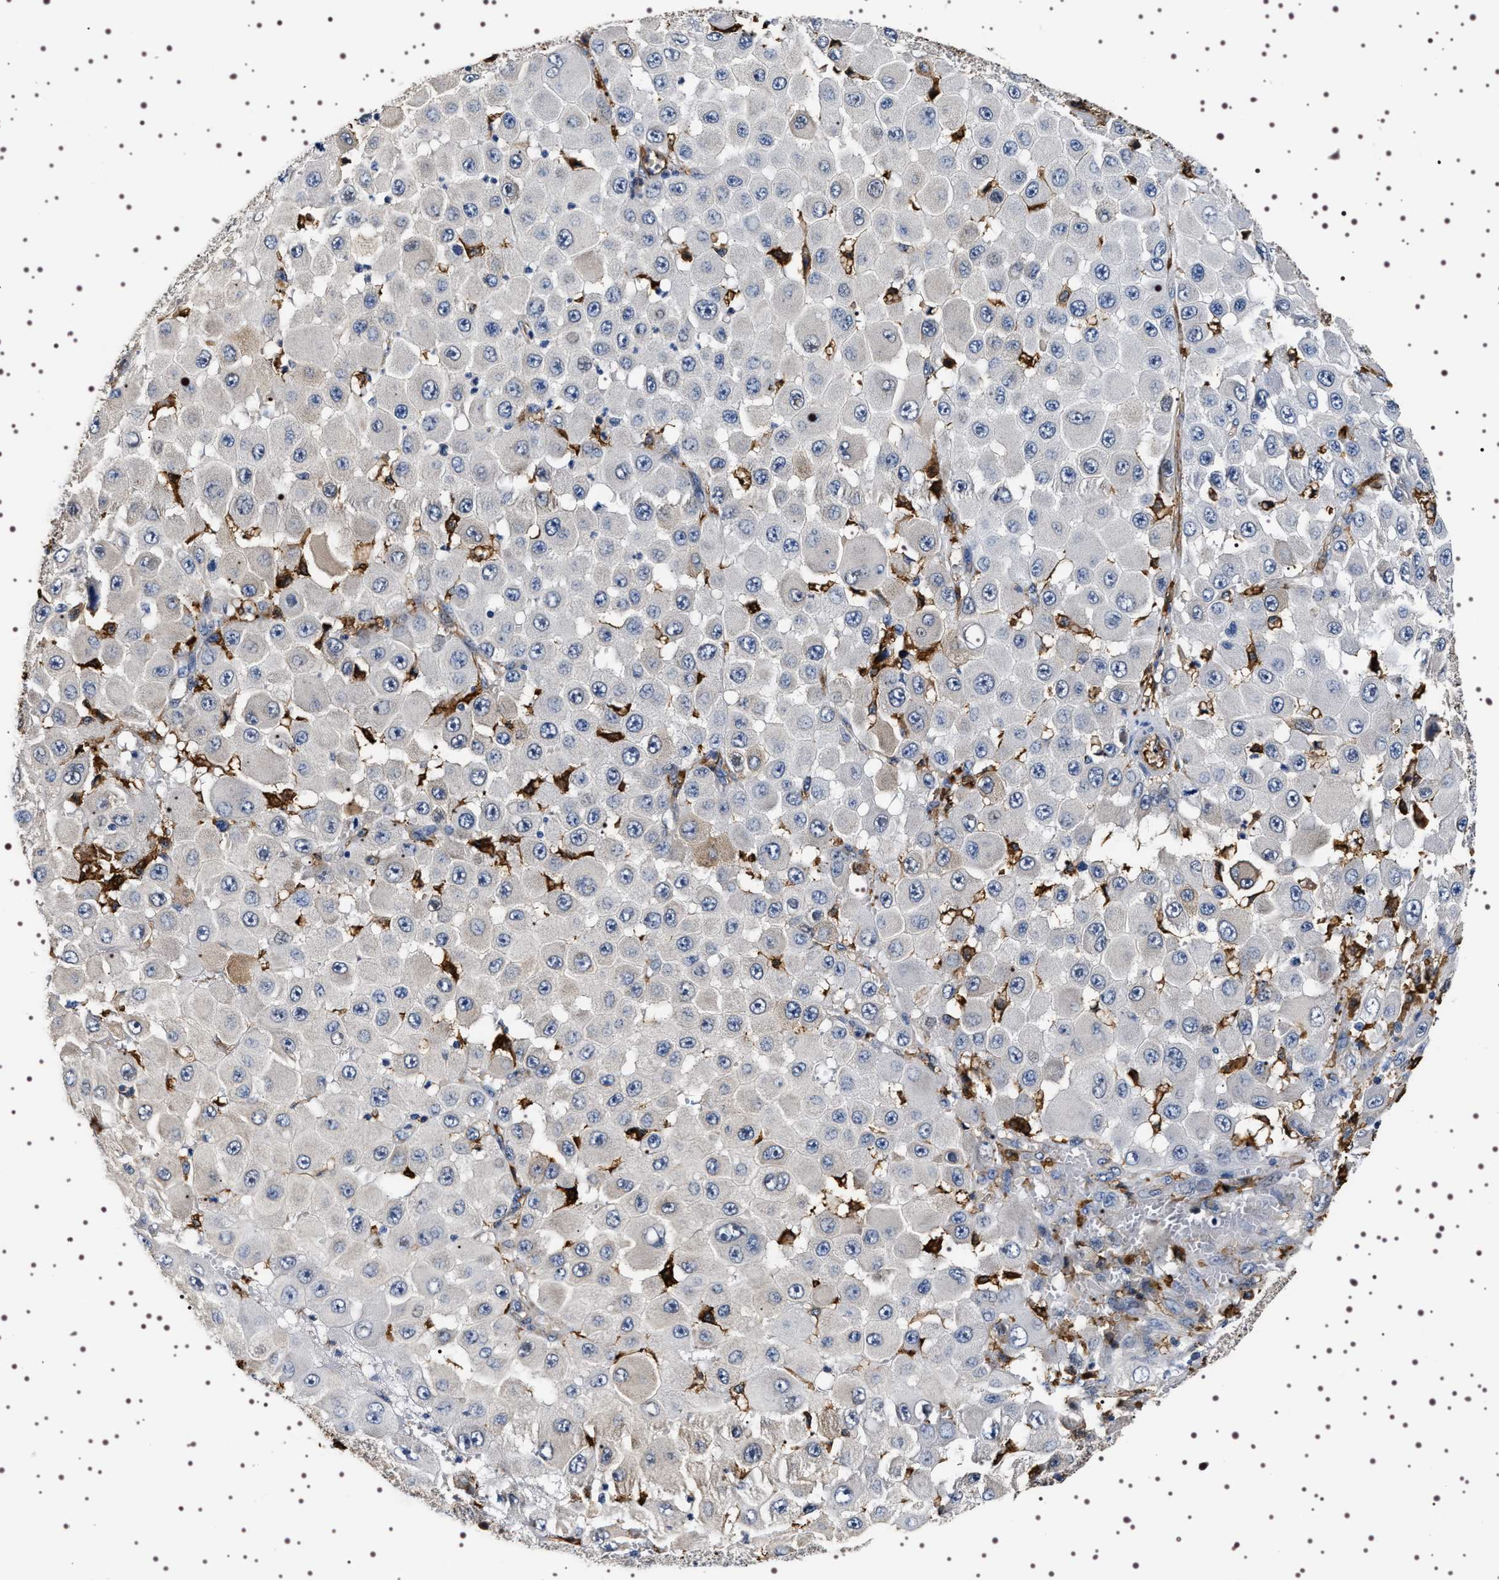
{"staining": {"intensity": "moderate", "quantity": "<25%", "location": "cytoplasmic/membranous"}, "tissue": "melanoma", "cell_type": "Tumor cells", "image_type": "cancer", "snomed": [{"axis": "morphology", "description": "Malignant melanoma, NOS"}, {"axis": "topography", "description": "Skin"}], "caption": "This image displays IHC staining of human melanoma, with low moderate cytoplasmic/membranous positivity in approximately <25% of tumor cells.", "gene": "ALPL", "patient": {"sex": "female", "age": 81}}